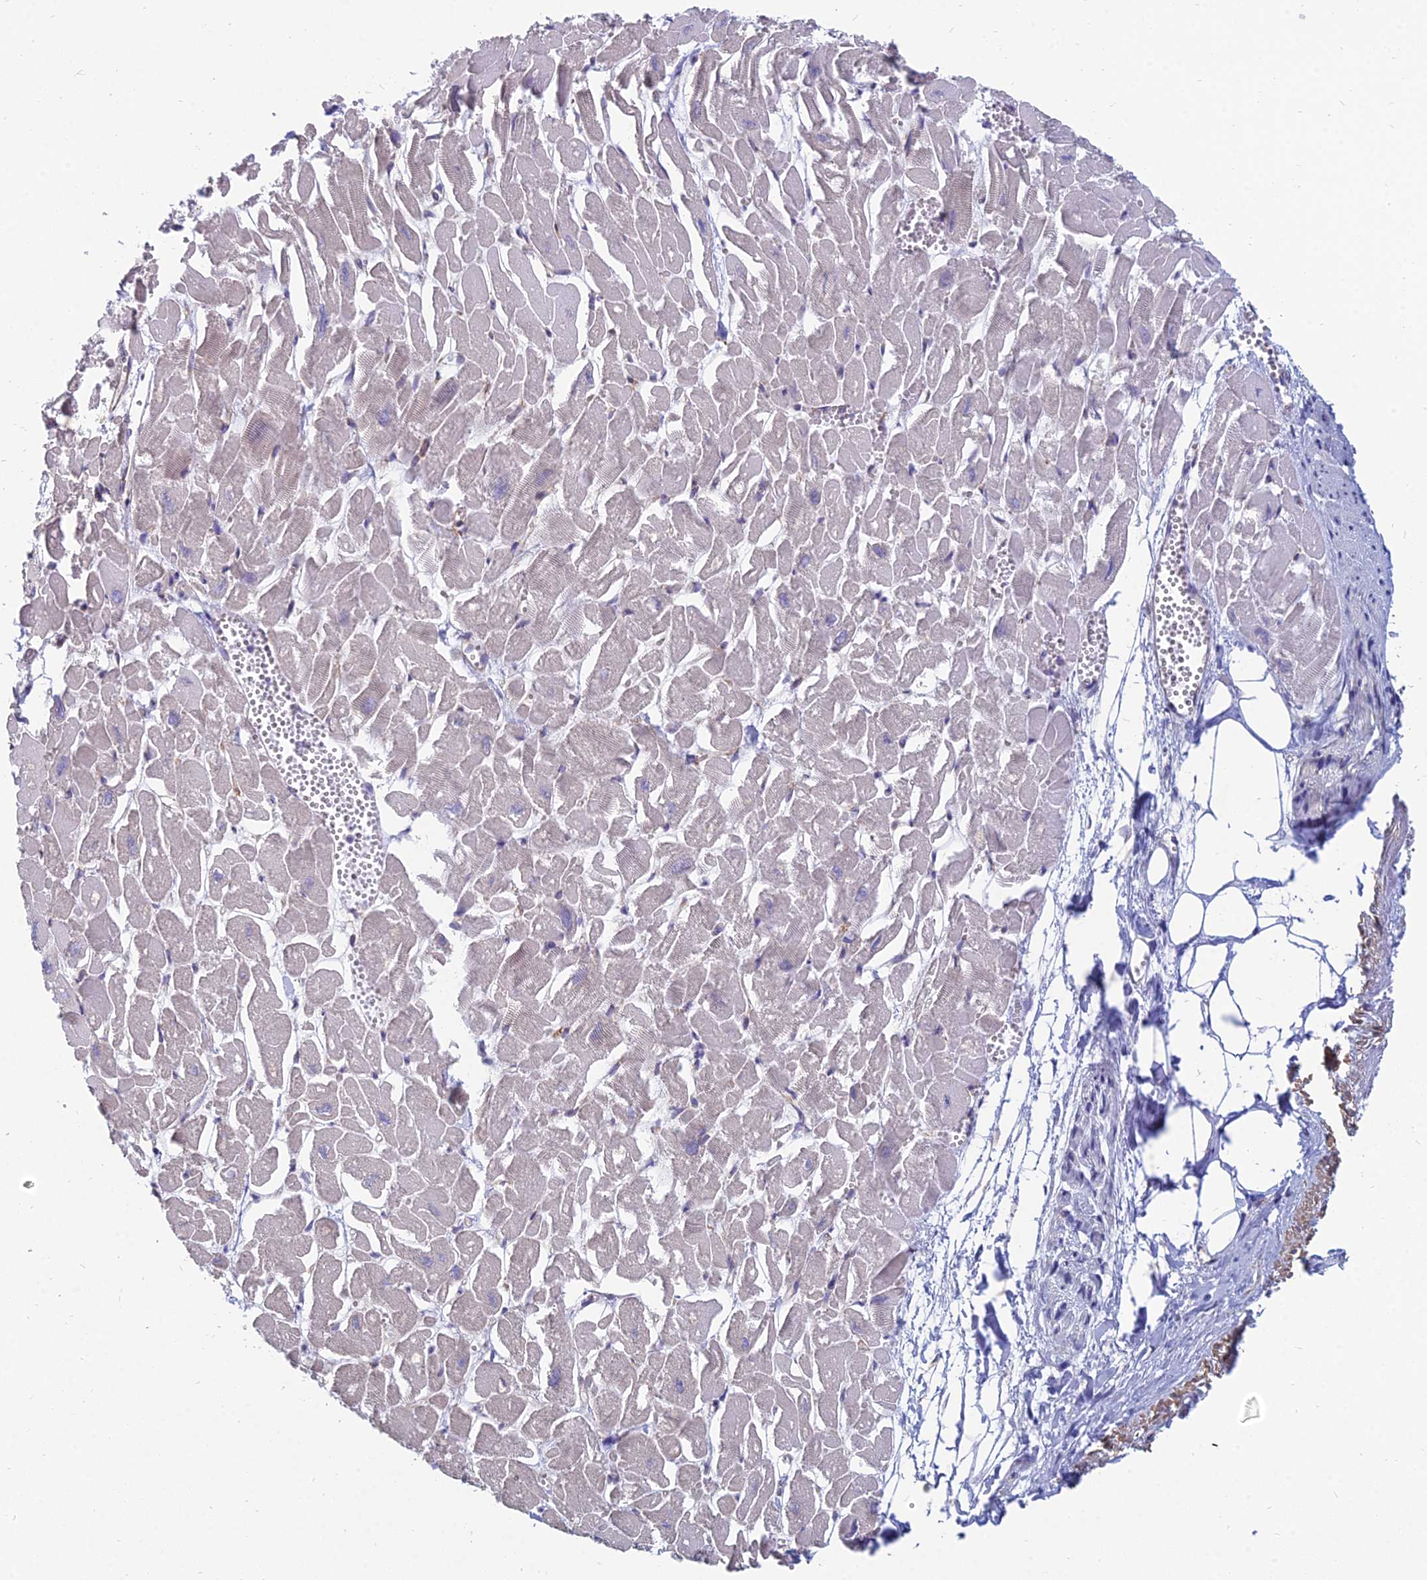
{"staining": {"intensity": "weak", "quantity": "<25%", "location": "cytoplasmic/membranous"}, "tissue": "heart muscle", "cell_type": "Cardiomyocytes", "image_type": "normal", "snomed": [{"axis": "morphology", "description": "Normal tissue, NOS"}, {"axis": "topography", "description": "Heart"}], "caption": "Heart muscle stained for a protein using immunohistochemistry demonstrates no positivity cardiomyocytes.", "gene": "TXLNA", "patient": {"sex": "male", "age": 54}}